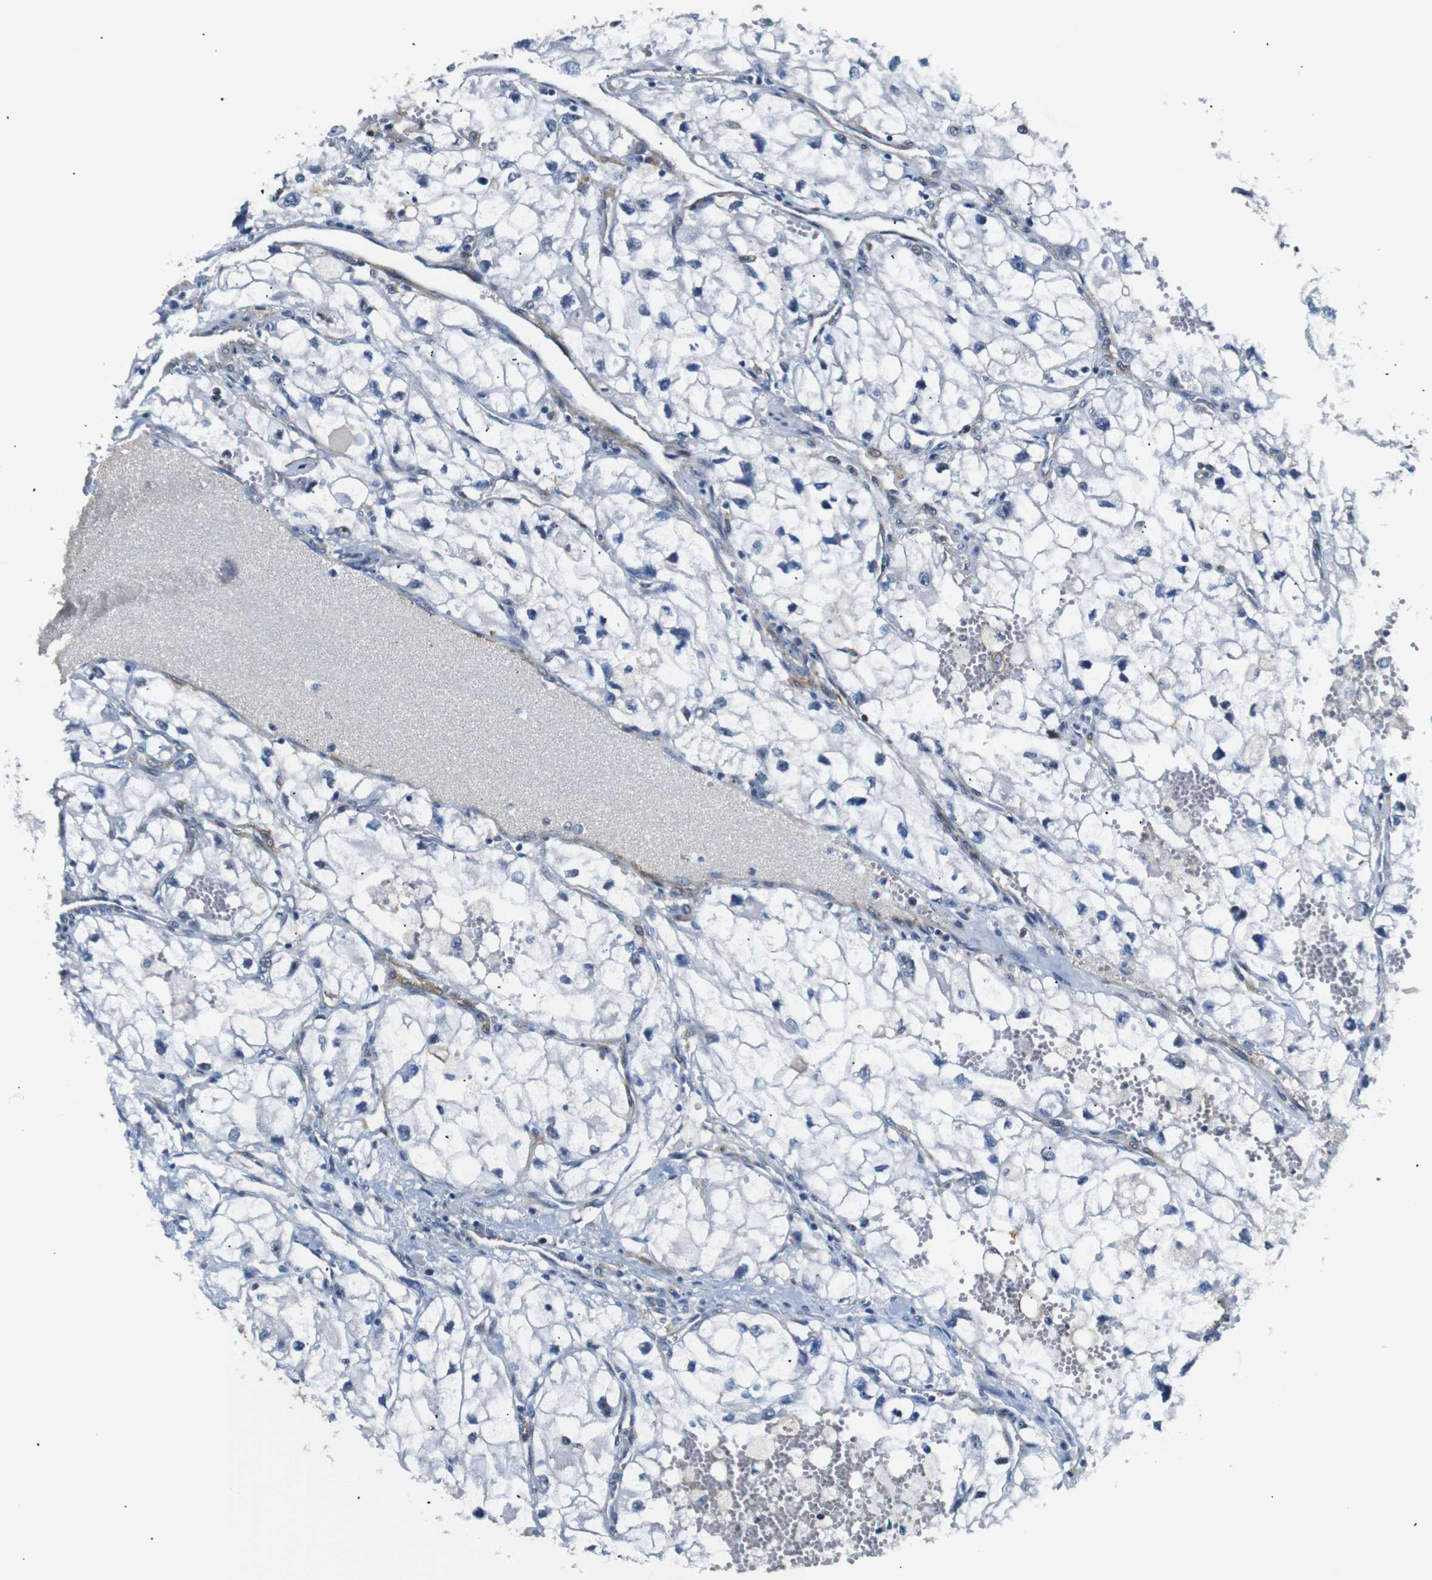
{"staining": {"intensity": "negative", "quantity": "none", "location": "none"}, "tissue": "renal cancer", "cell_type": "Tumor cells", "image_type": "cancer", "snomed": [{"axis": "morphology", "description": "Adenocarcinoma, NOS"}, {"axis": "topography", "description": "Kidney"}], "caption": "Tumor cells are negative for protein expression in human renal adenocarcinoma. Nuclei are stained in blue.", "gene": "PARN", "patient": {"sex": "female", "age": 70}}